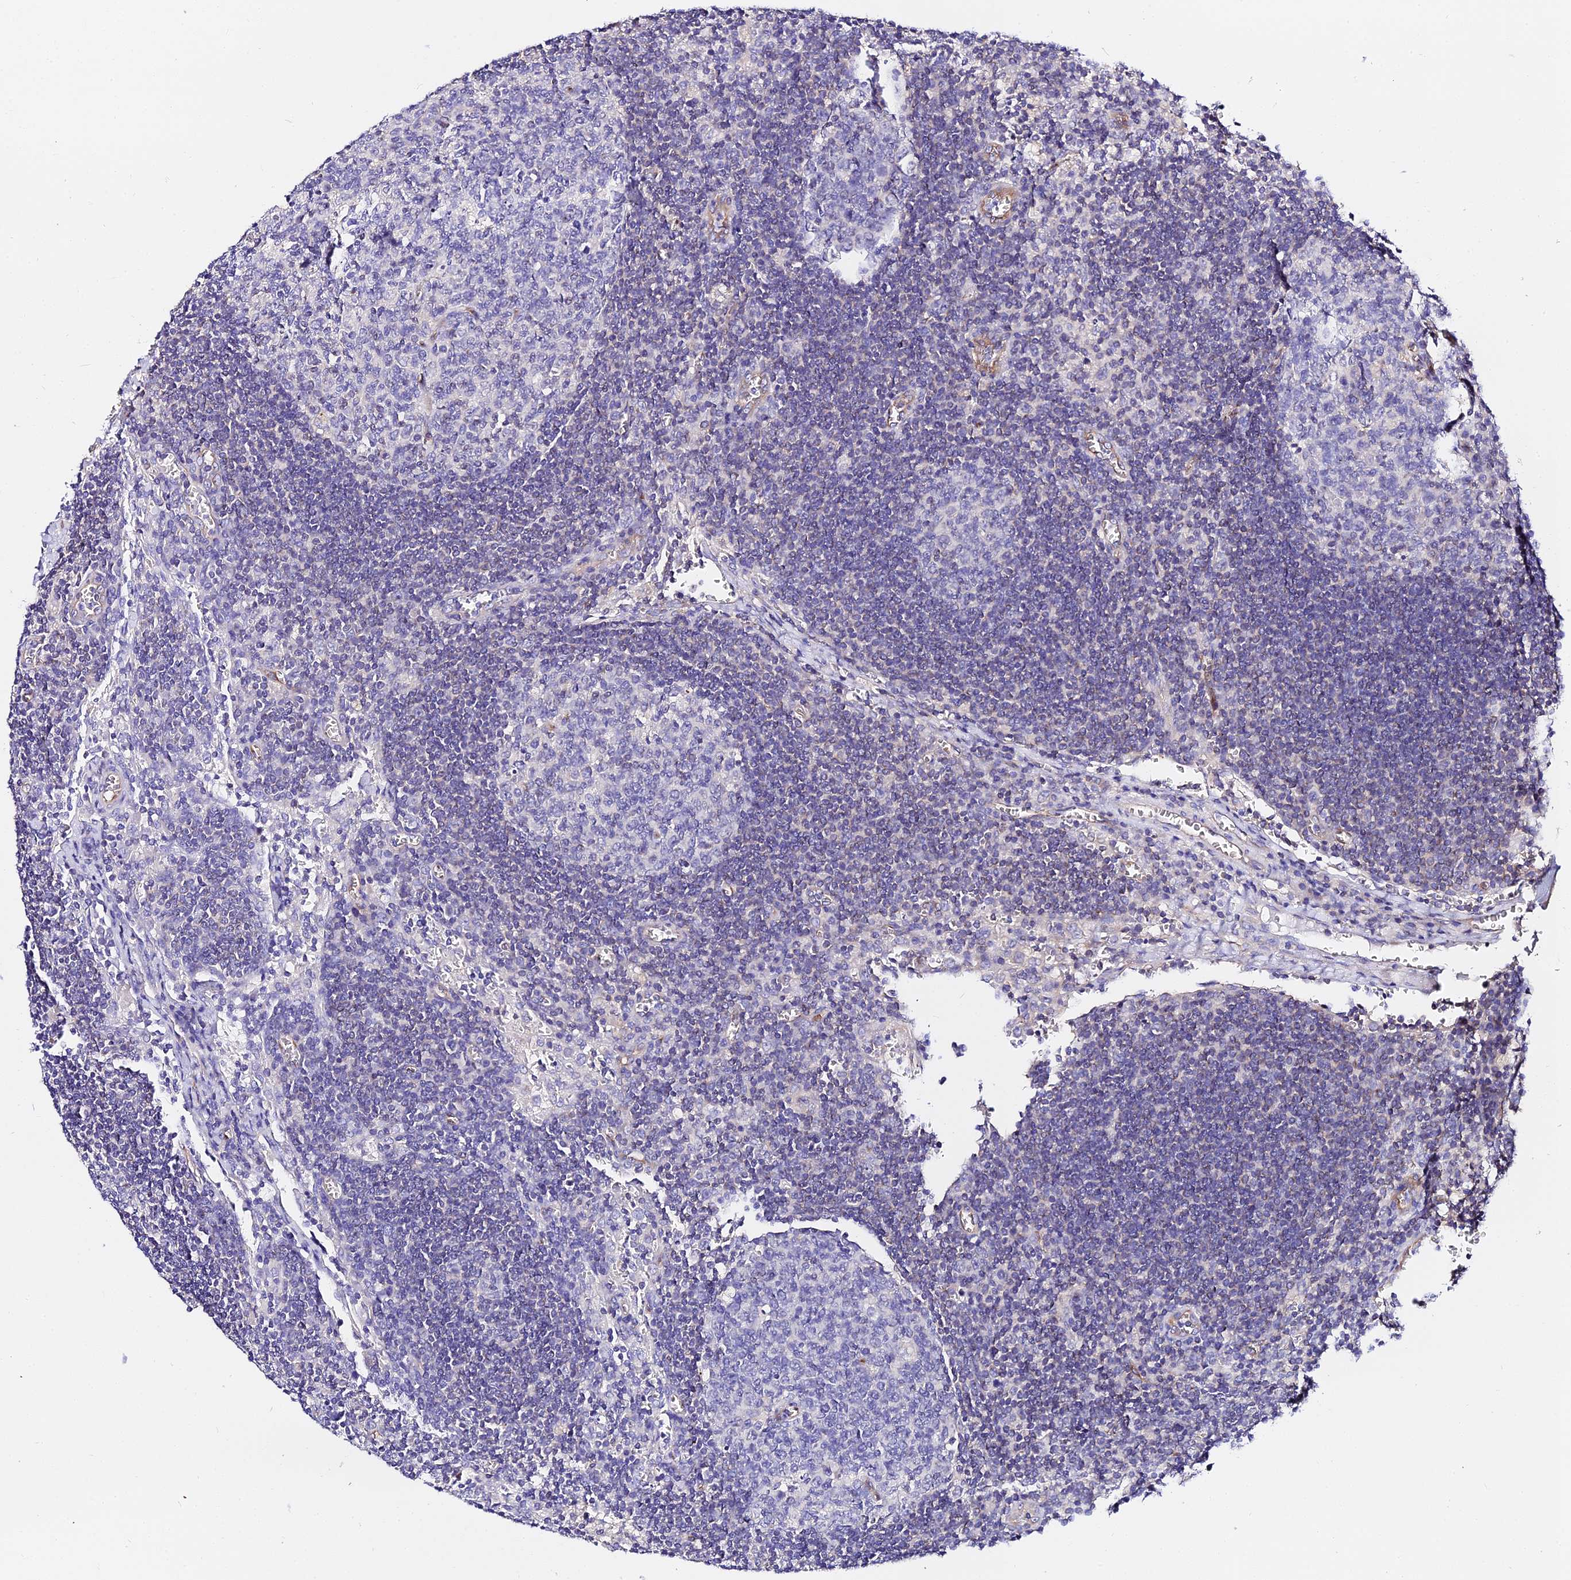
{"staining": {"intensity": "negative", "quantity": "none", "location": "none"}, "tissue": "lymph node", "cell_type": "Germinal center cells", "image_type": "normal", "snomed": [{"axis": "morphology", "description": "Normal tissue, NOS"}, {"axis": "topography", "description": "Lymph node"}], "caption": "Immunohistochemistry histopathology image of unremarkable human lymph node stained for a protein (brown), which displays no staining in germinal center cells.", "gene": "DAW1", "patient": {"sex": "female", "age": 73}}